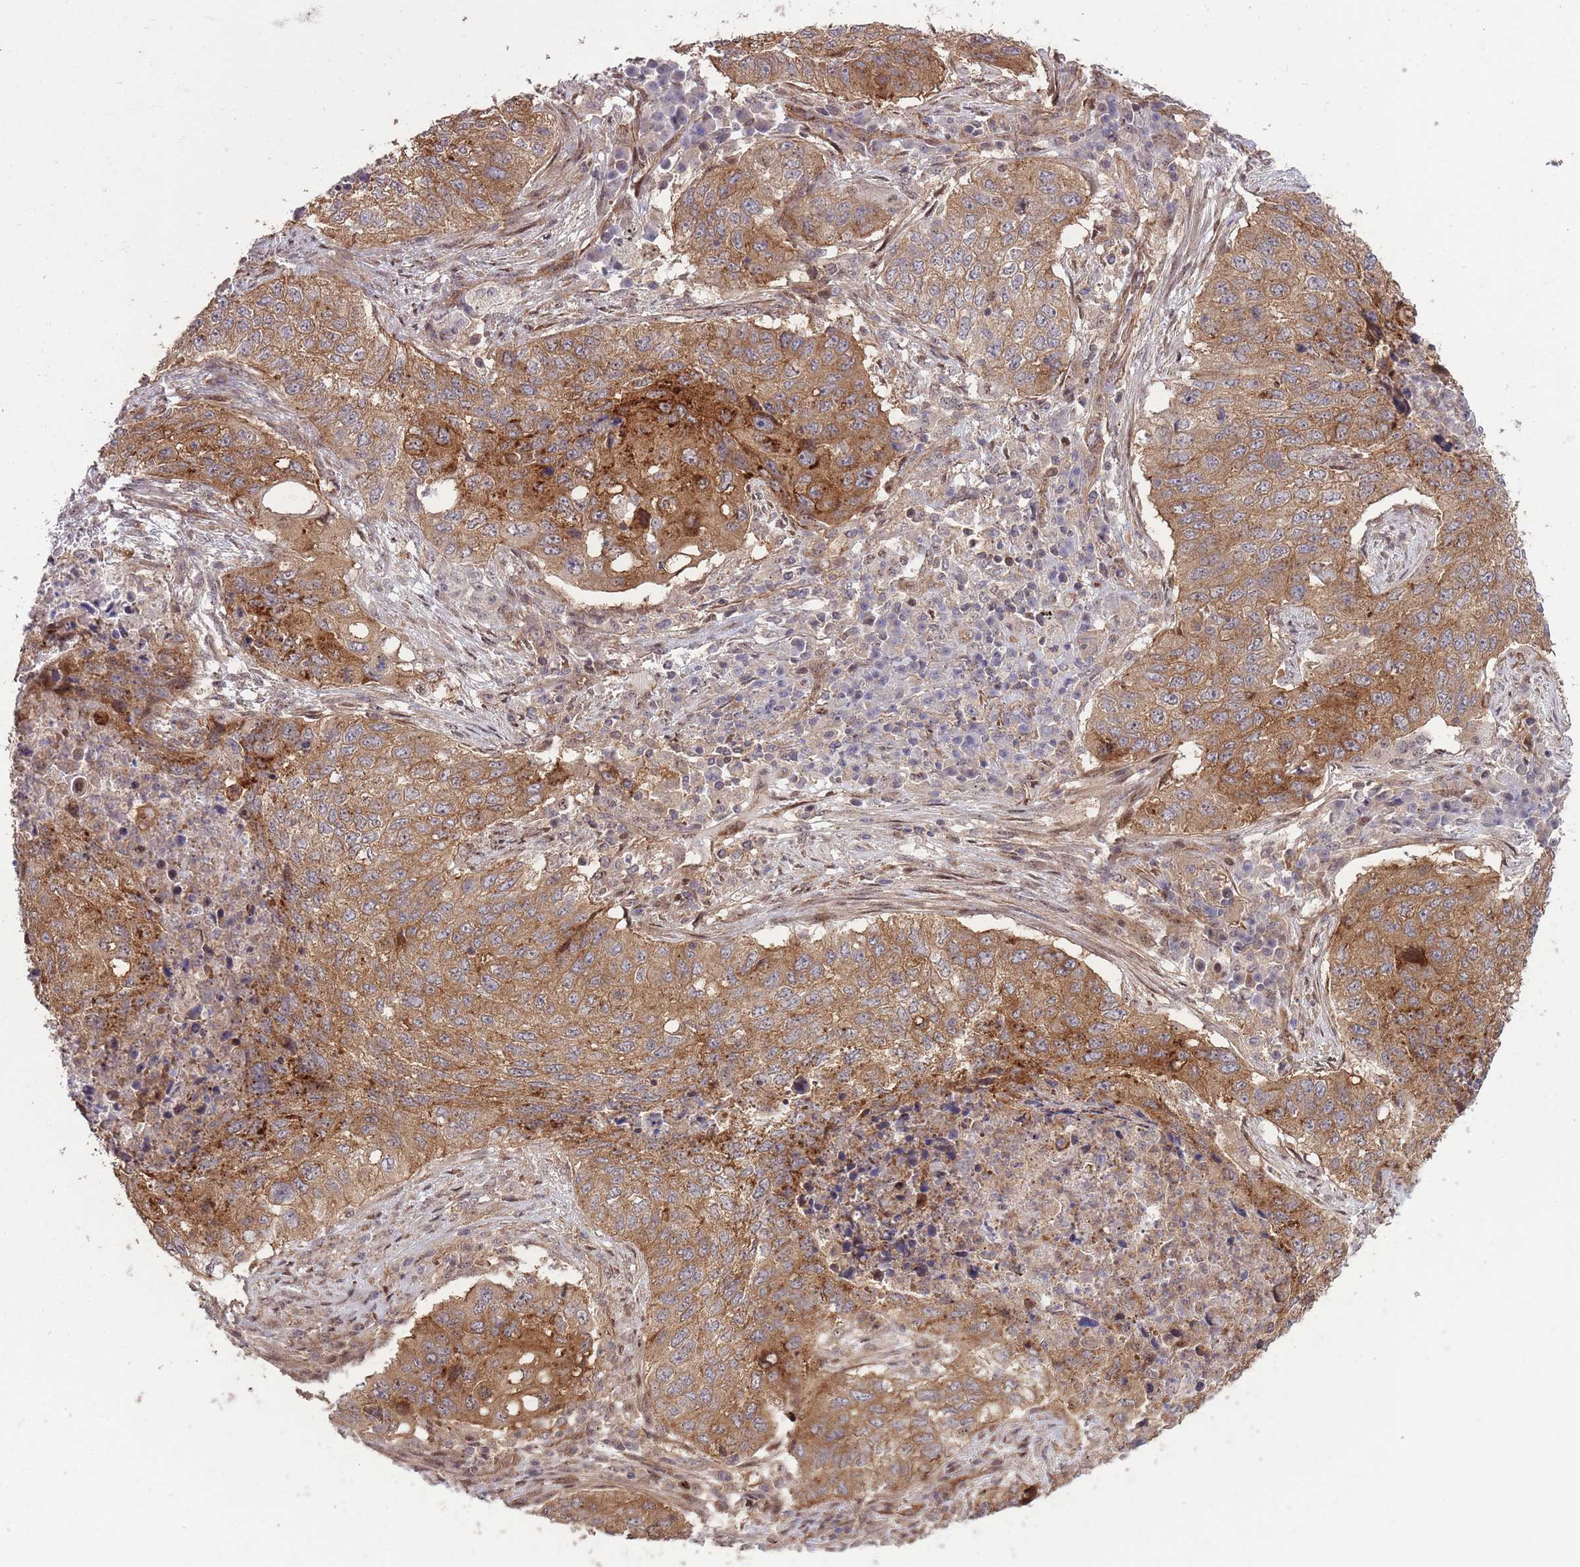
{"staining": {"intensity": "moderate", "quantity": ">75%", "location": "cytoplasmic/membranous"}, "tissue": "lung cancer", "cell_type": "Tumor cells", "image_type": "cancer", "snomed": [{"axis": "morphology", "description": "Squamous cell carcinoma, NOS"}, {"axis": "topography", "description": "Lung"}], "caption": "Immunohistochemical staining of lung cancer reveals medium levels of moderate cytoplasmic/membranous positivity in approximately >75% of tumor cells.", "gene": "PLD1", "patient": {"sex": "female", "age": 63}}